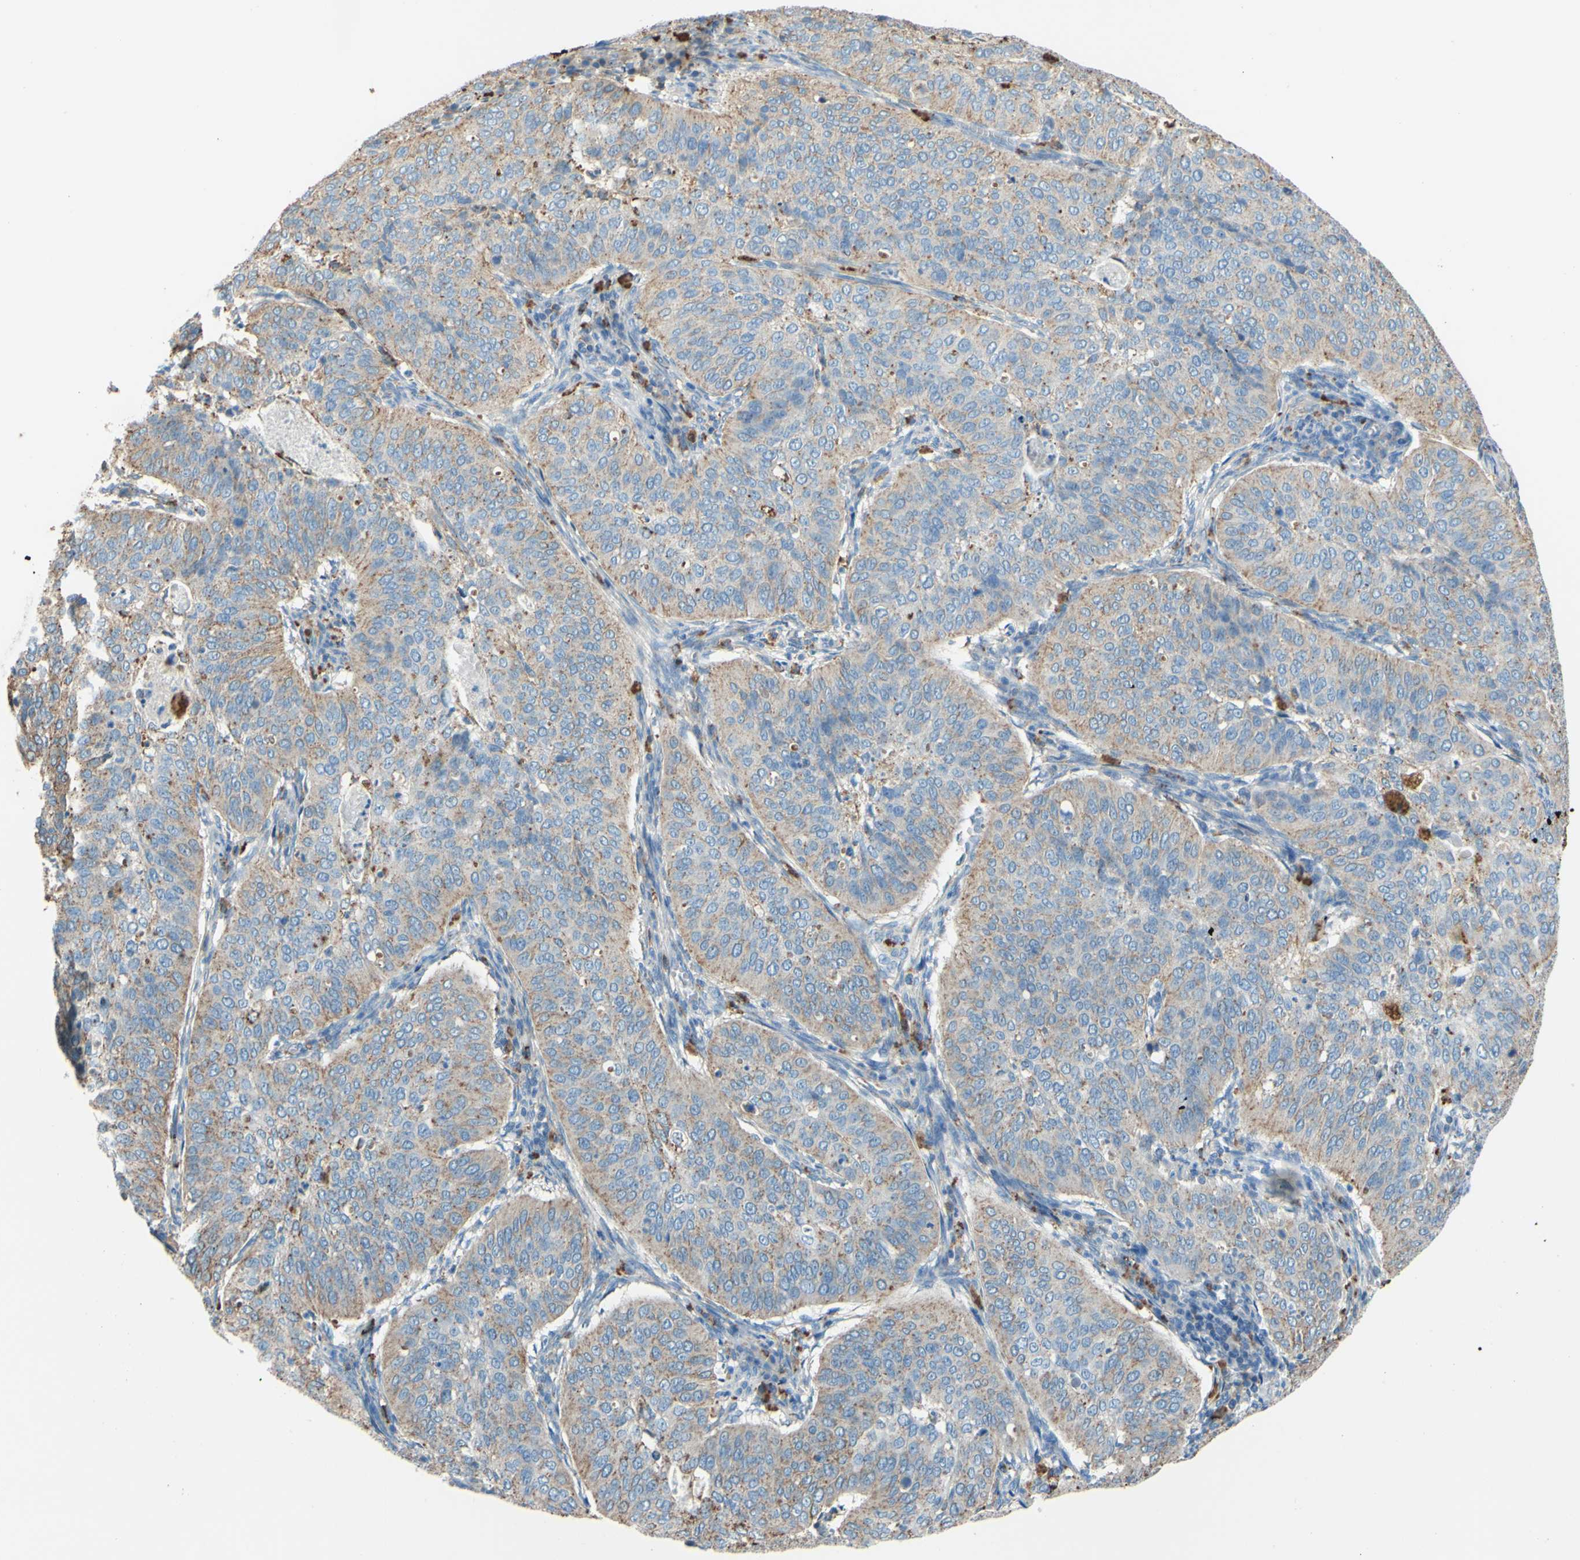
{"staining": {"intensity": "weak", "quantity": ">75%", "location": "cytoplasmic/membranous"}, "tissue": "cervical cancer", "cell_type": "Tumor cells", "image_type": "cancer", "snomed": [{"axis": "morphology", "description": "Normal tissue, NOS"}, {"axis": "morphology", "description": "Squamous cell carcinoma, NOS"}, {"axis": "topography", "description": "Cervix"}], "caption": "IHC of human squamous cell carcinoma (cervical) displays low levels of weak cytoplasmic/membranous positivity in approximately >75% of tumor cells.", "gene": "CTSD", "patient": {"sex": "female", "age": 39}}